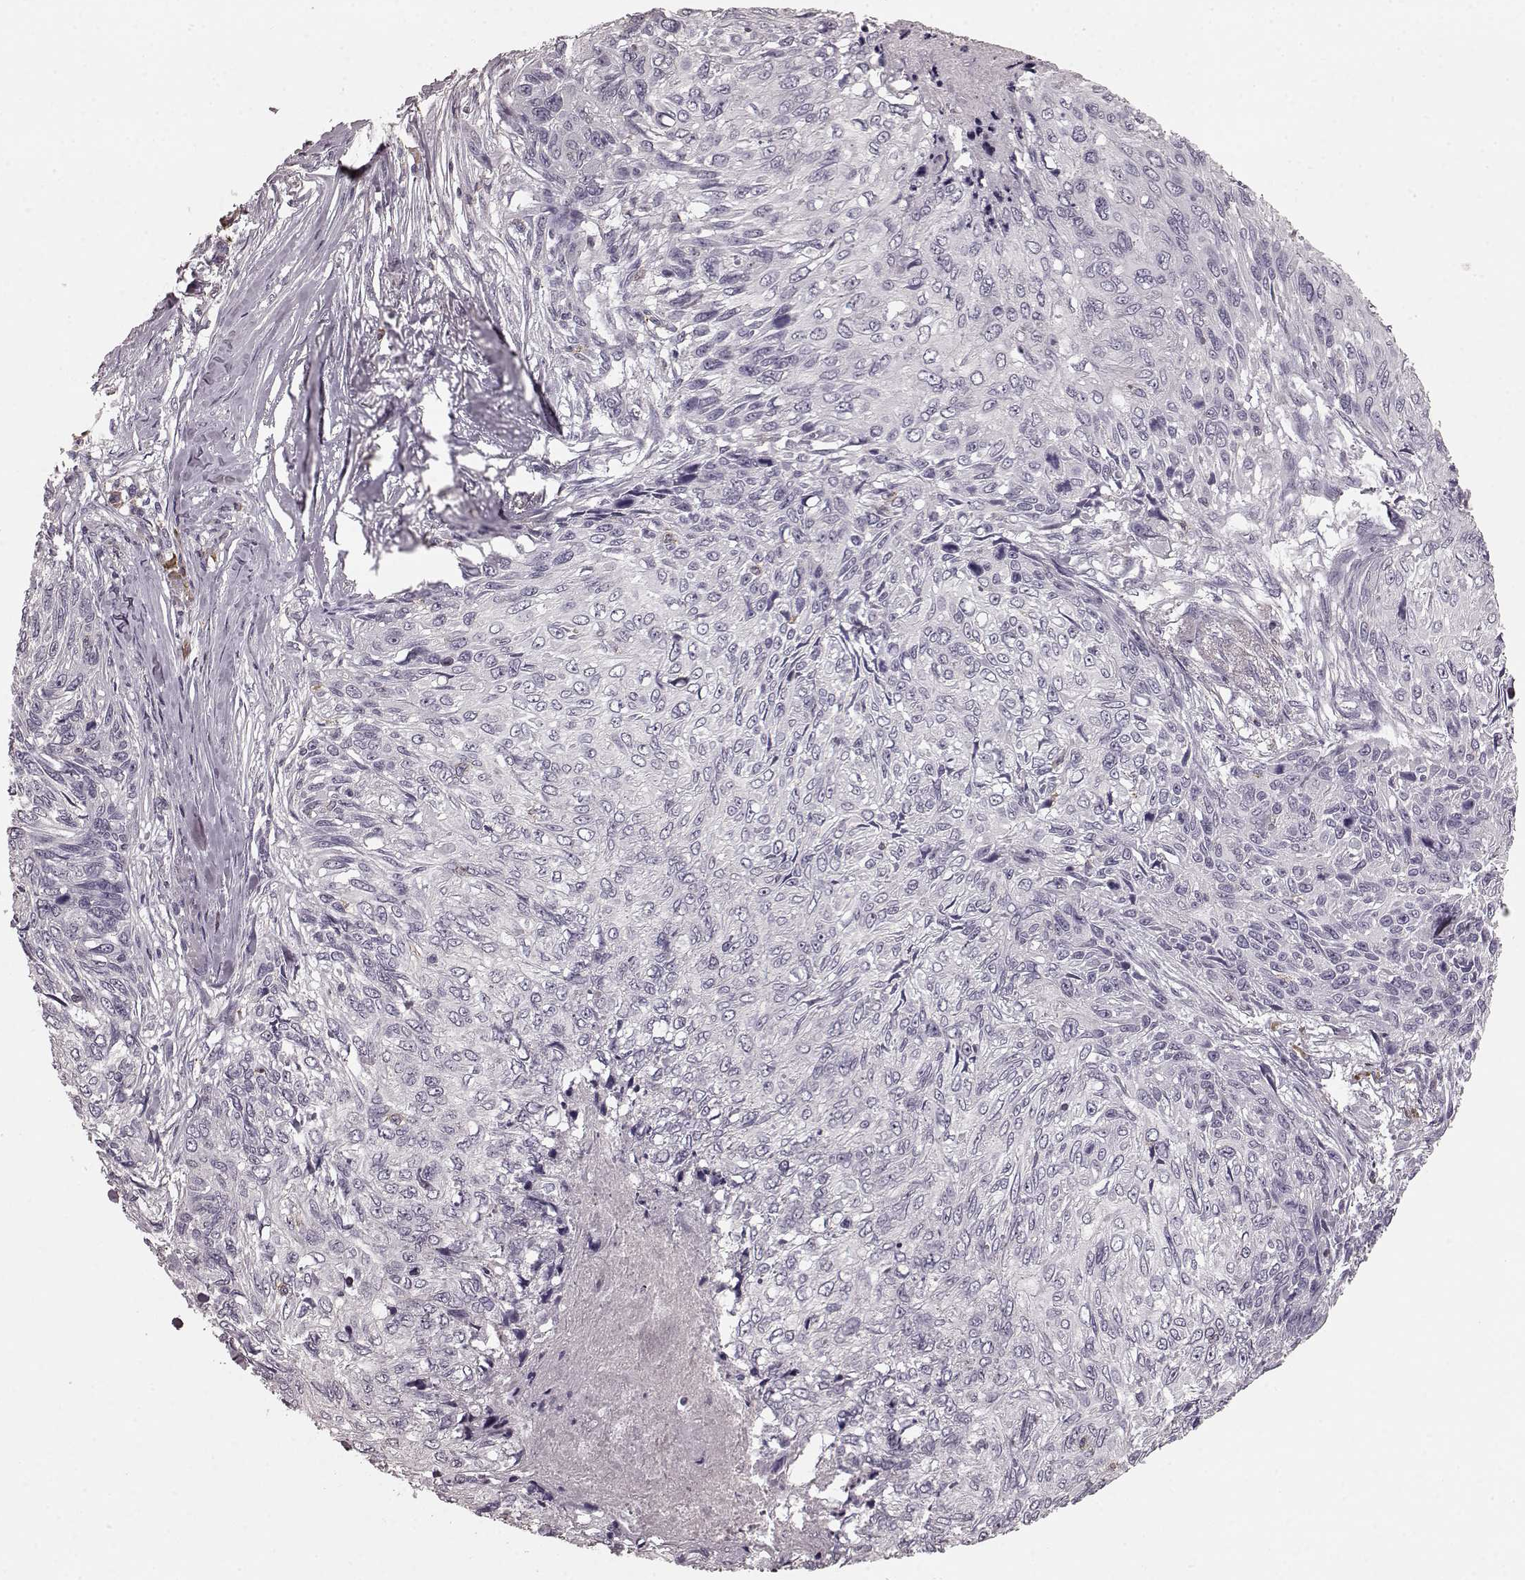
{"staining": {"intensity": "negative", "quantity": "none", "location": "none"}, "tissue": "skin cancer", "cell_type": "Tumor cells", "image_type": "cancer", "snomed": [{"axis": "morphology", "description": "Squamous cell carcinoma, NOS"}, {"axis": "topography", "description": "Skin"}], "caption": "Squamous cell carcinoma (skin) stained for a protein using immunohistochemistry reveals no expression tumor cells.", "gene": "CD28", "patient": {"sex": "male", "age": 92}}